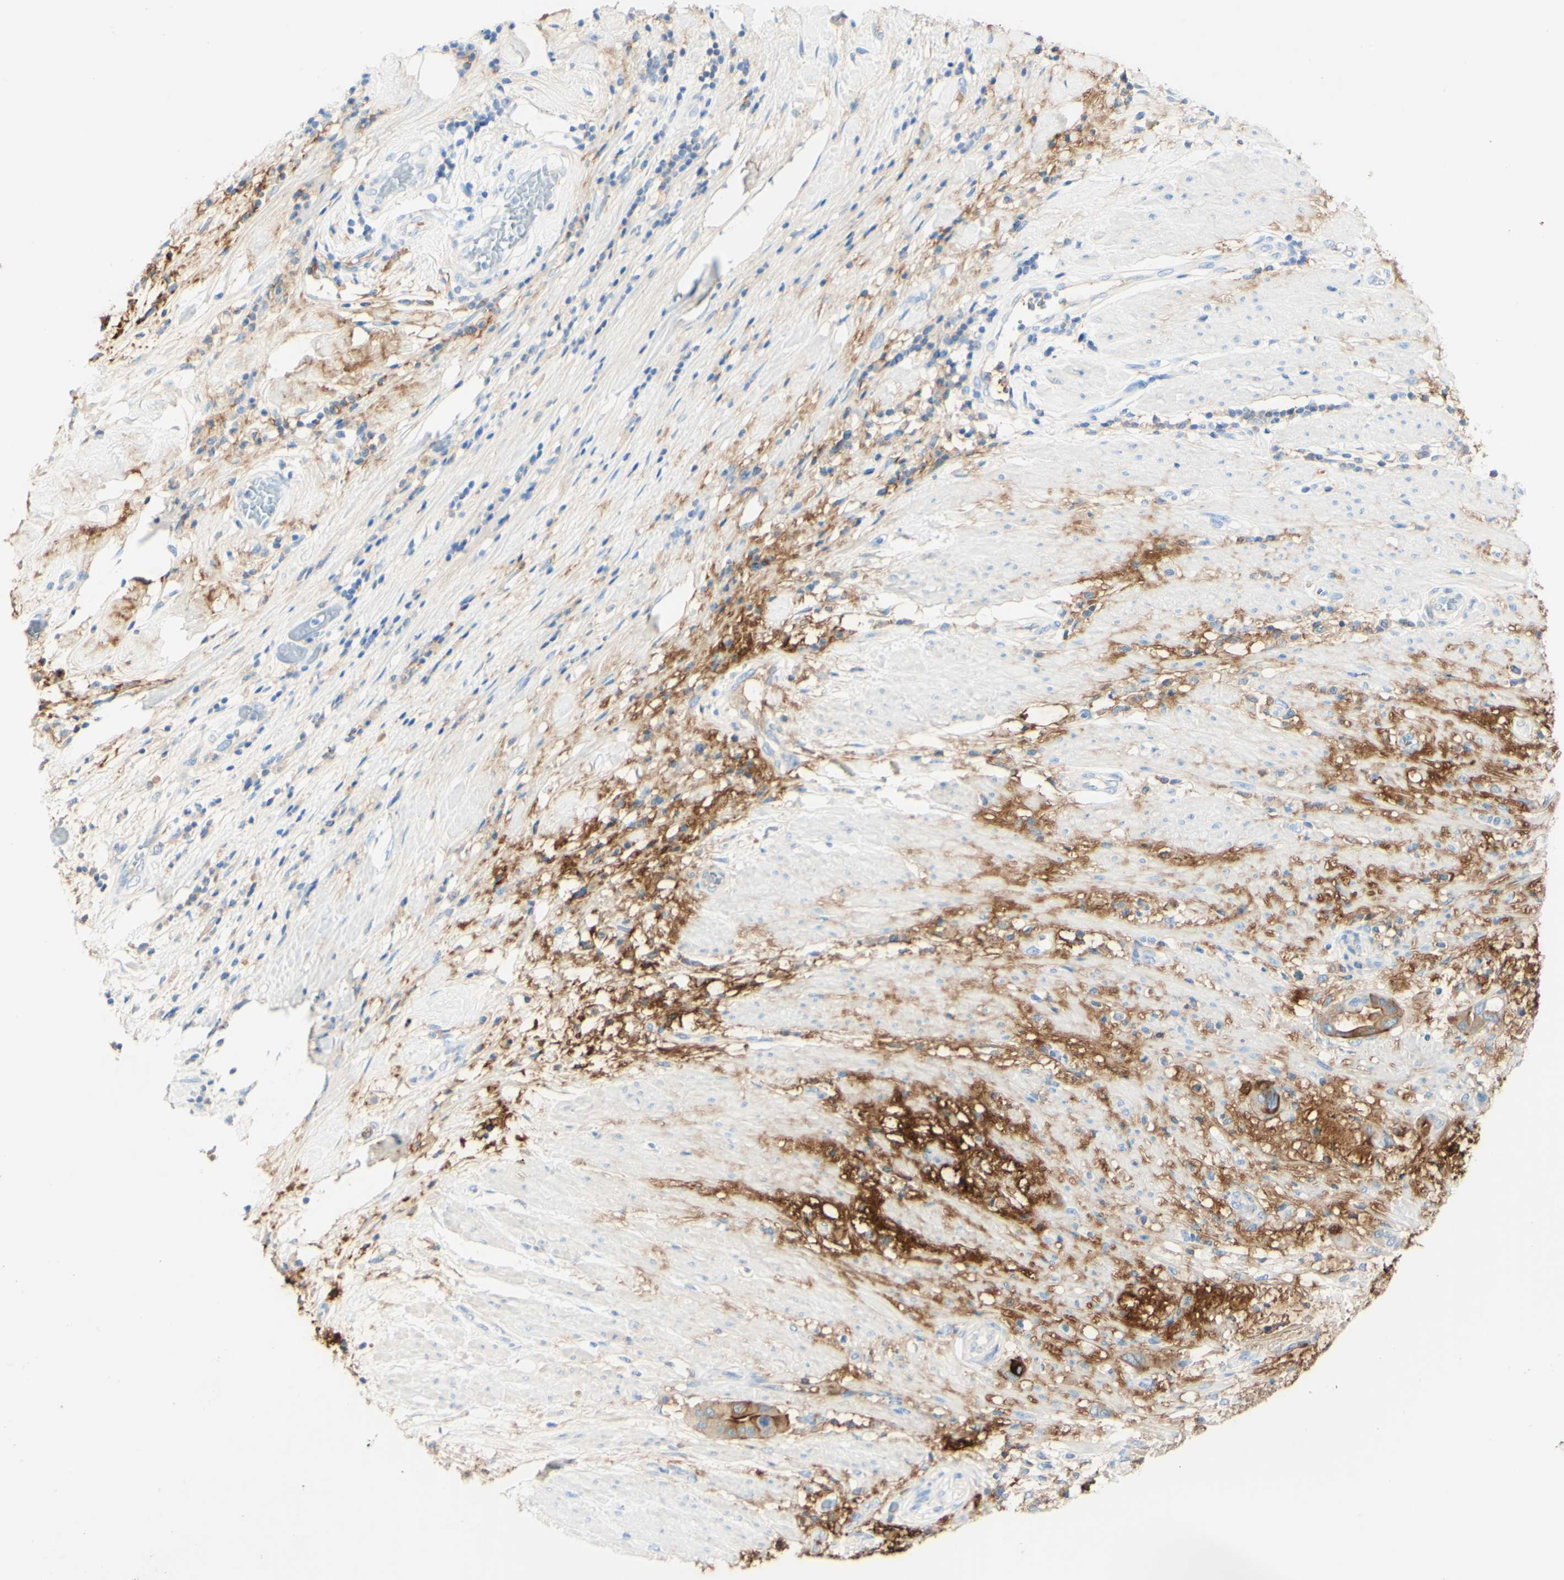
{"staining": {"intensity": "strong", "quantity": ">75%", "location": "cytoplasmic/membranous"}, "tissue": "pancreatic cancer", "cell_type": "Tumor cells", "image_type": "cancer", "snomed": [{"axis": "morphology", "description": "Adenocarcinoma, NOS"}, {"axis": "morphology", "description": "Adenocarcinoma, metastatic, NOS"}, {"axis": "topography", "description": "Lymph node"}, {"axis": "topography", "description": "Pancreas"}, {"axis": "topography", "description": "Duodenum"}], "caption": "IHC histopathology image of neoplastic tissue: human pancreatic cancer (metastatic adenocarcinoma) stained using IHC reveals high levels of strong protein expression localized specifically in the cytoplasmic/membranous of tumor cells, appearing as a cytoplasmic/membranous brown color.", "gene": "PIGR", "patient": {"sex": "female", "age": 64}}